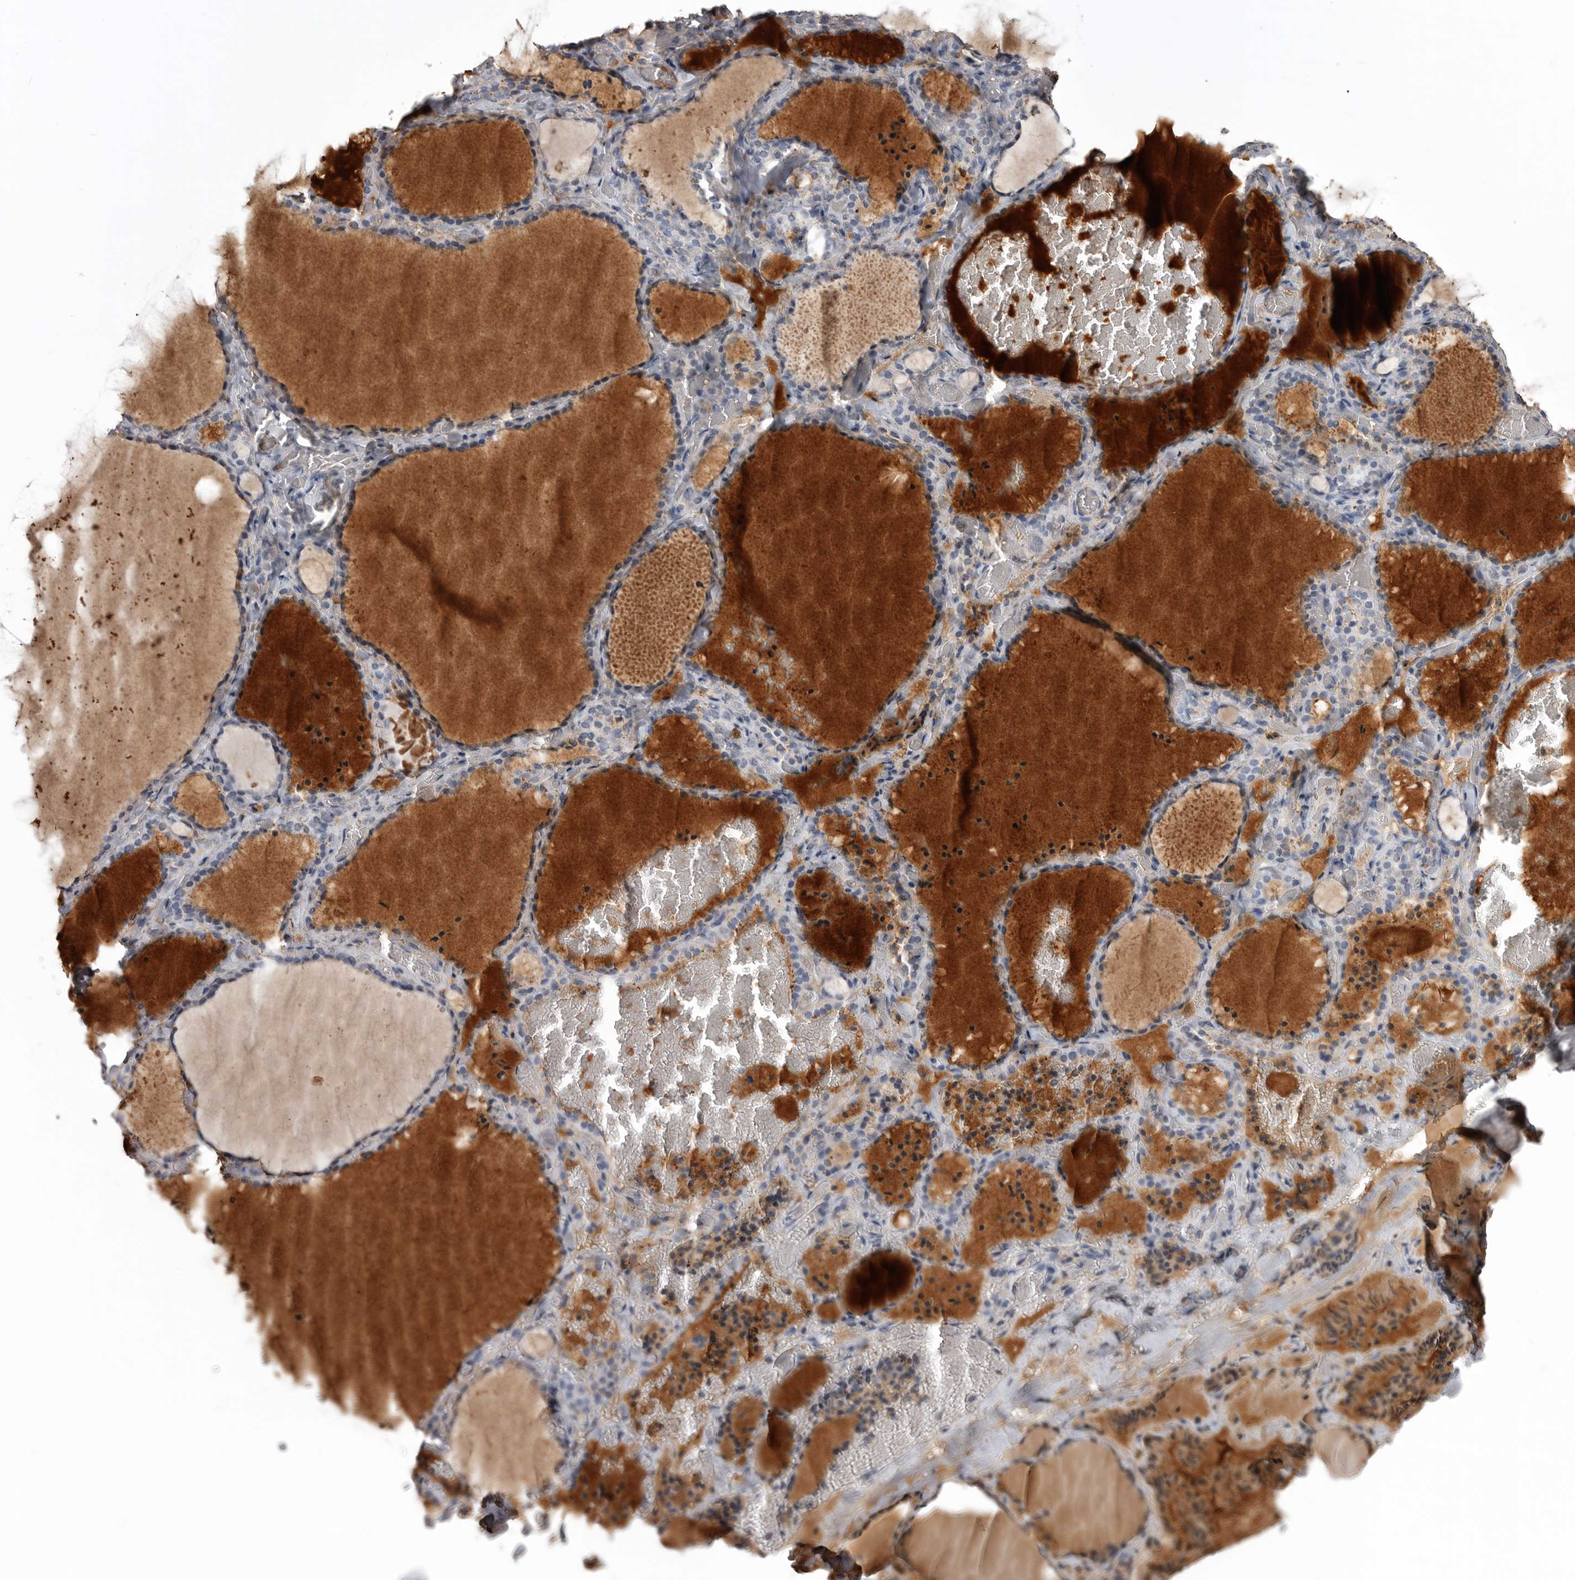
{"staining": {"intensity": "negative", "quantity": "none", "location": "none"}, "tissue": "thyroid gland", "cell_type": "Glandular cells", "image_type": "normal", "snomed": [{"axis": "morphology", "description": "Normal tissue, NOS"}, {"axis": "topography", "description": "Thyroid gland"}], "caption": "Immunohistochemistry micrograph of unremarkable thyroid gland: thyroid gland stained with DAB (3,3'-diaminobenzidine) reveals no significant protein staining in glandular cells.", "gene": "AHSG", "patient": {"sex": "female", "age": 22}}